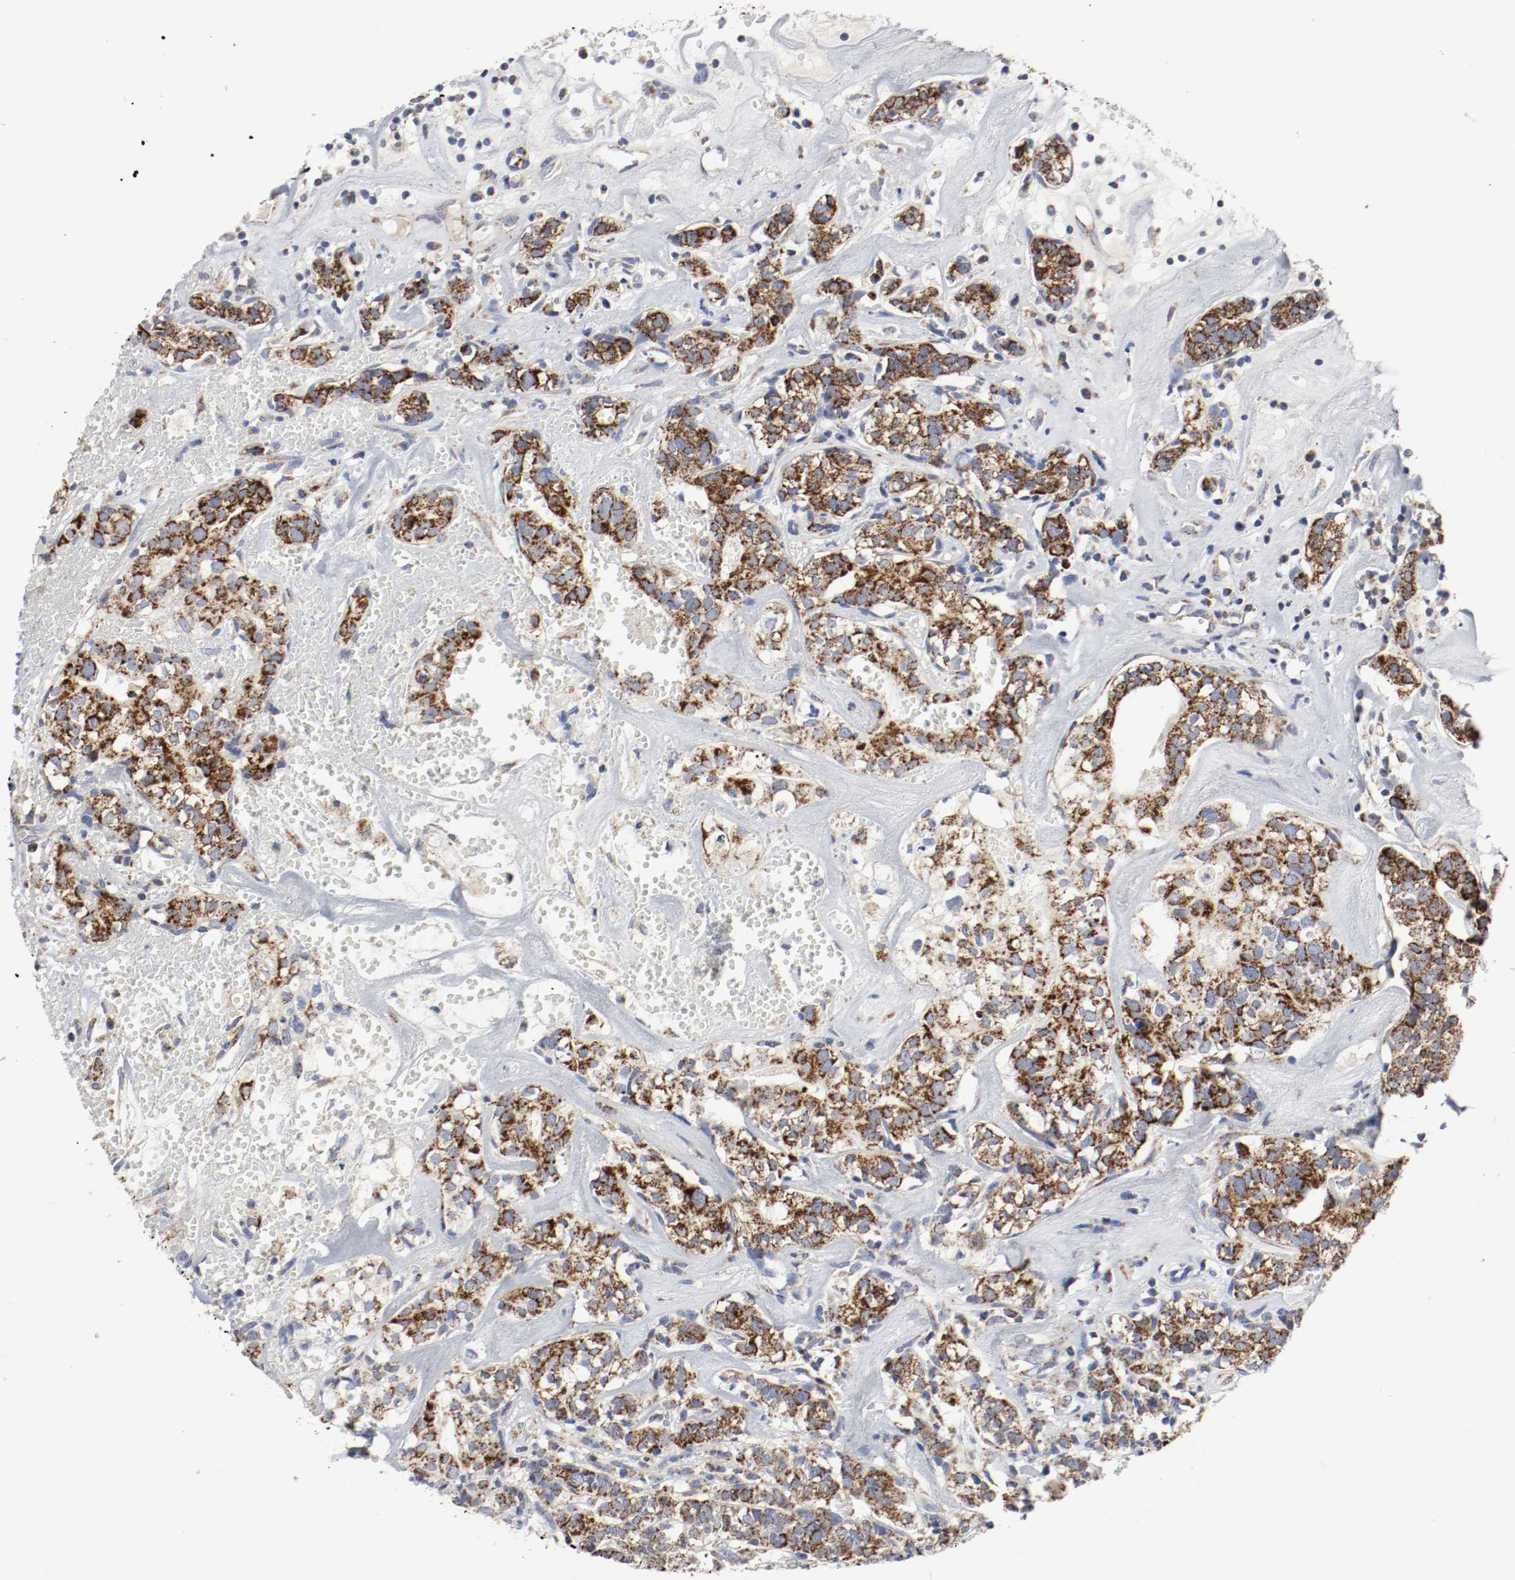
{"staining": {"intensity": "strong", "quantity": ">75%", "location": "cytoplasmic/membranous"}, "tissue": "head and neck cancer", "cell_type": "Tumor cells", "image_type": "cancer", "snomed": [{"axis": "morphology", "description": "Adenocarcinoma, NOS"}, {"axis": "topography", "description": "Salivary gland"}, {"axis": "topography", "description": "Head-Neck"}], "caption": "Human head and neck adenocarcinoma stained with a brown dye exhibits strong cytoplasmic/membranous positive staining in approximately >75% of tumor cells.", "gene": "AFG3L2", "patient": {"sex": "female", "age": 65}}